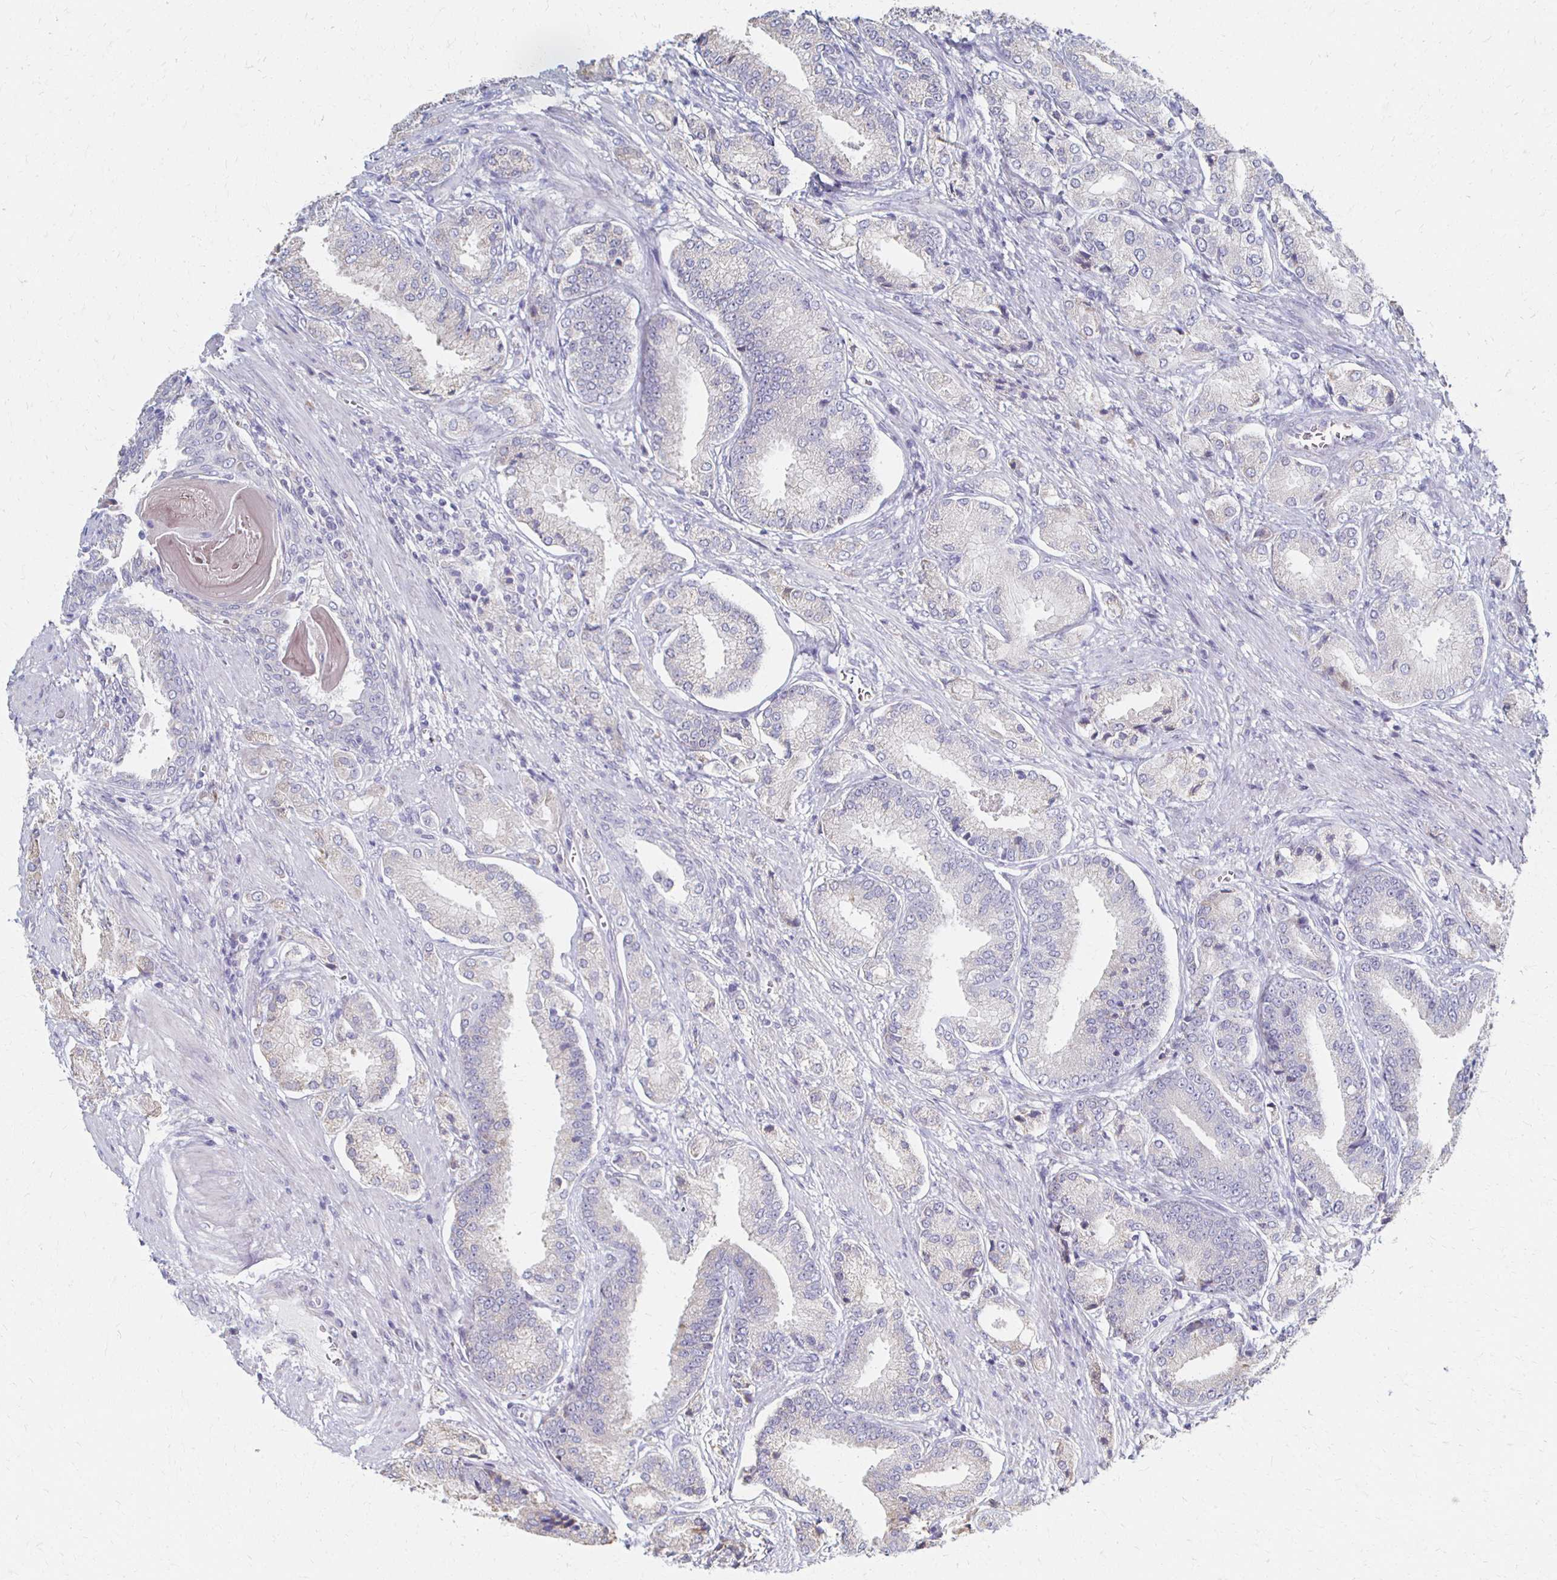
{"staining": {"intensity": "negative", "quantity": "none", "location": "none"}, "tissue": "prostate cancer", "cell_type": "Tumor cells", "image_type": "cancer", "snomed": [{"axis": "morphology", "description": "Adenocarcinoma, High grade"}, {"axis": "topography", "description": "Prostate and seminal vesicle, NOS"}], "caption": "This is an IHC image of high-grade adenocarcinoma (prostate). There is no positivity in tumor cells.", "gene": "ATP1A3", "patient": {"sex": "male", "age": 61}}